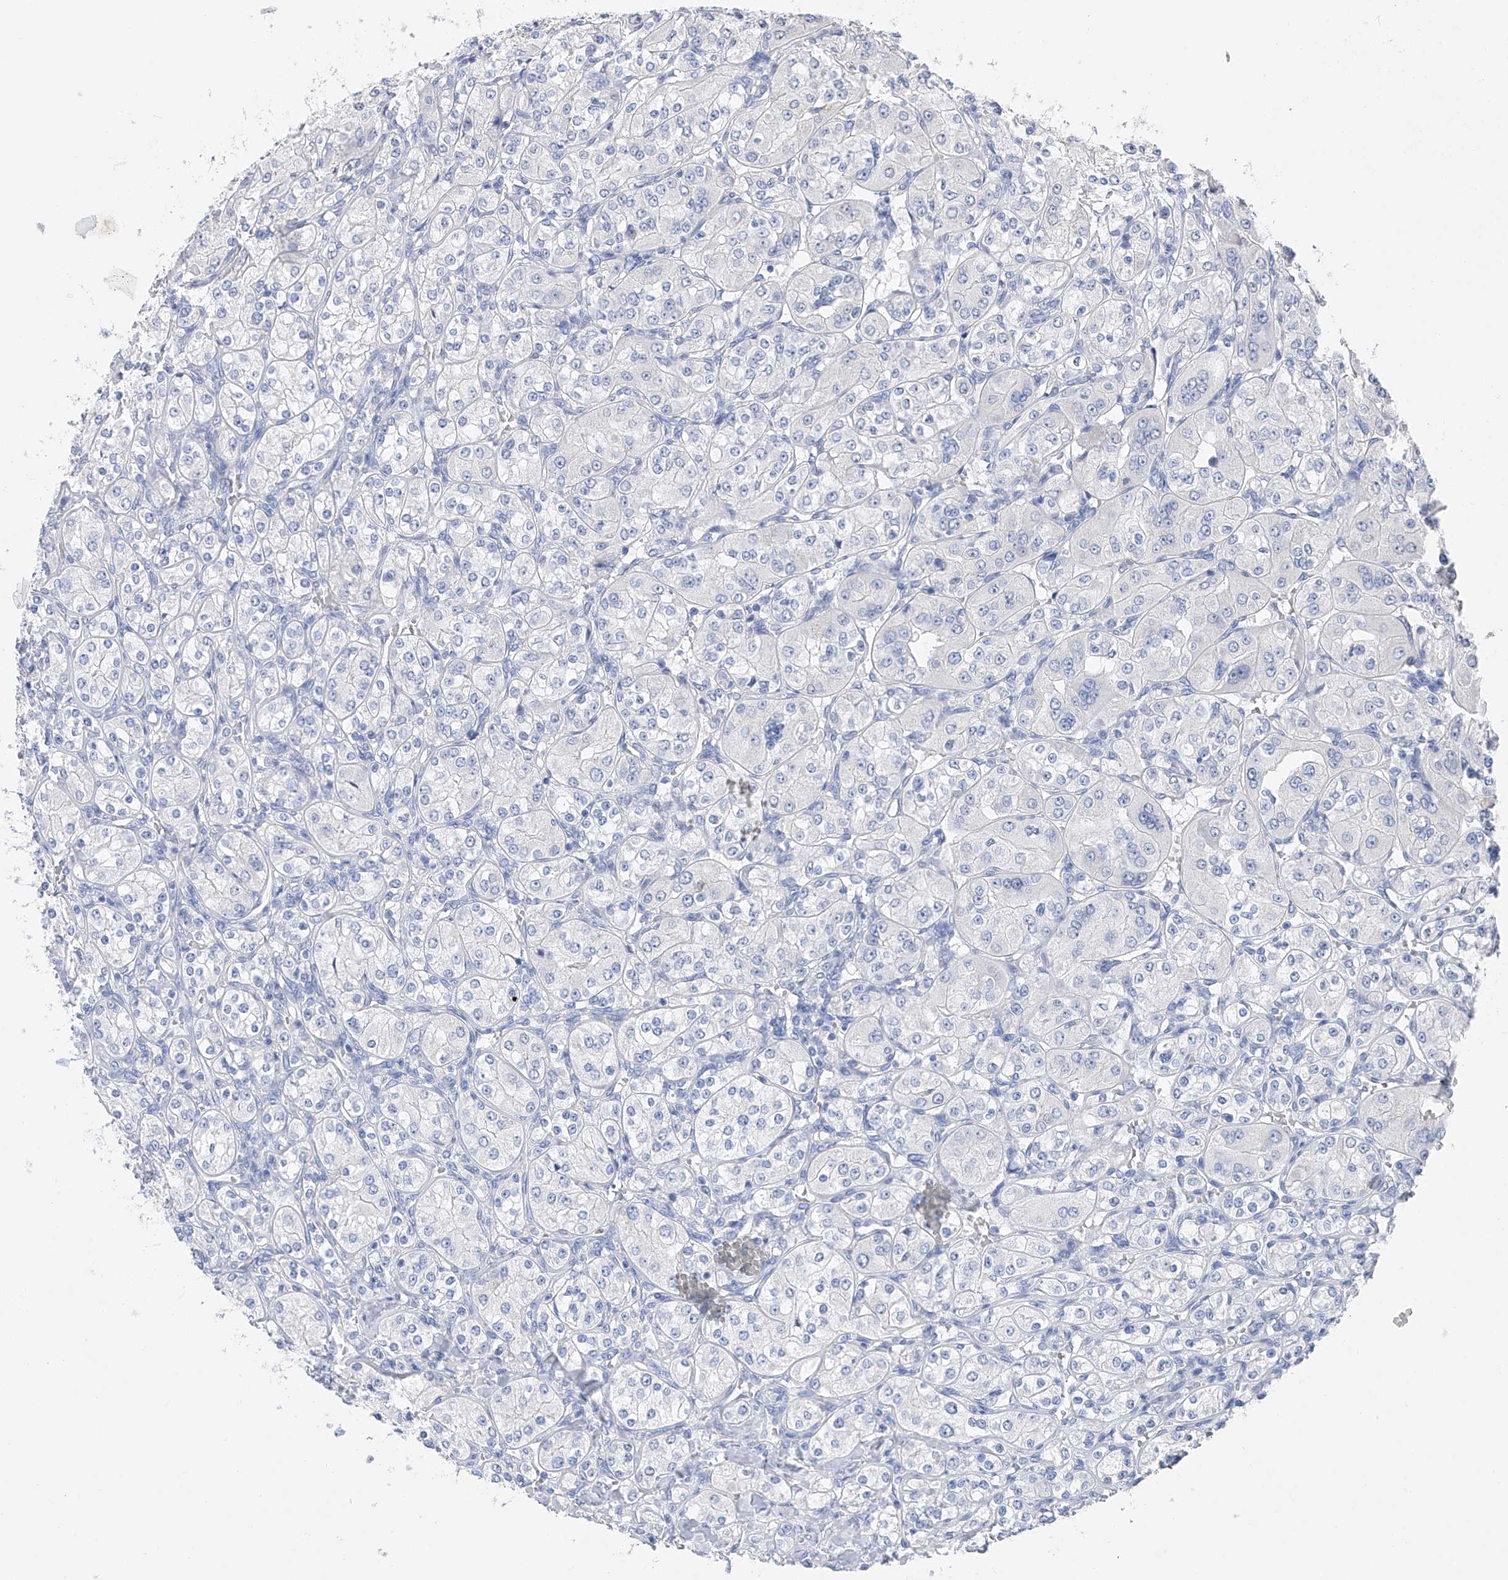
{"staining": {"intensity": "negative", "quantity": "none", "location": "none"}, "tissue": "renal cancer", "cell_type": "Tumor cells", "image_type": "cancer", "snomed": [{"axis": "morphology", "description": "Adenocarcinoma, NOS"}, {"axis": "topography", "description": "Kidney"}], "caption": "Immunohistochemistry (IHC) of human renal cancer demonstrates no positivity in tumor cells. (DAB (3,3'-diaminobenzidine) immunohistochemistry (IHC) visualized using brightfield microscopy, high magnification).", "gene": "ADRA1A", "patient": {"sex": "male", "age": 77}}